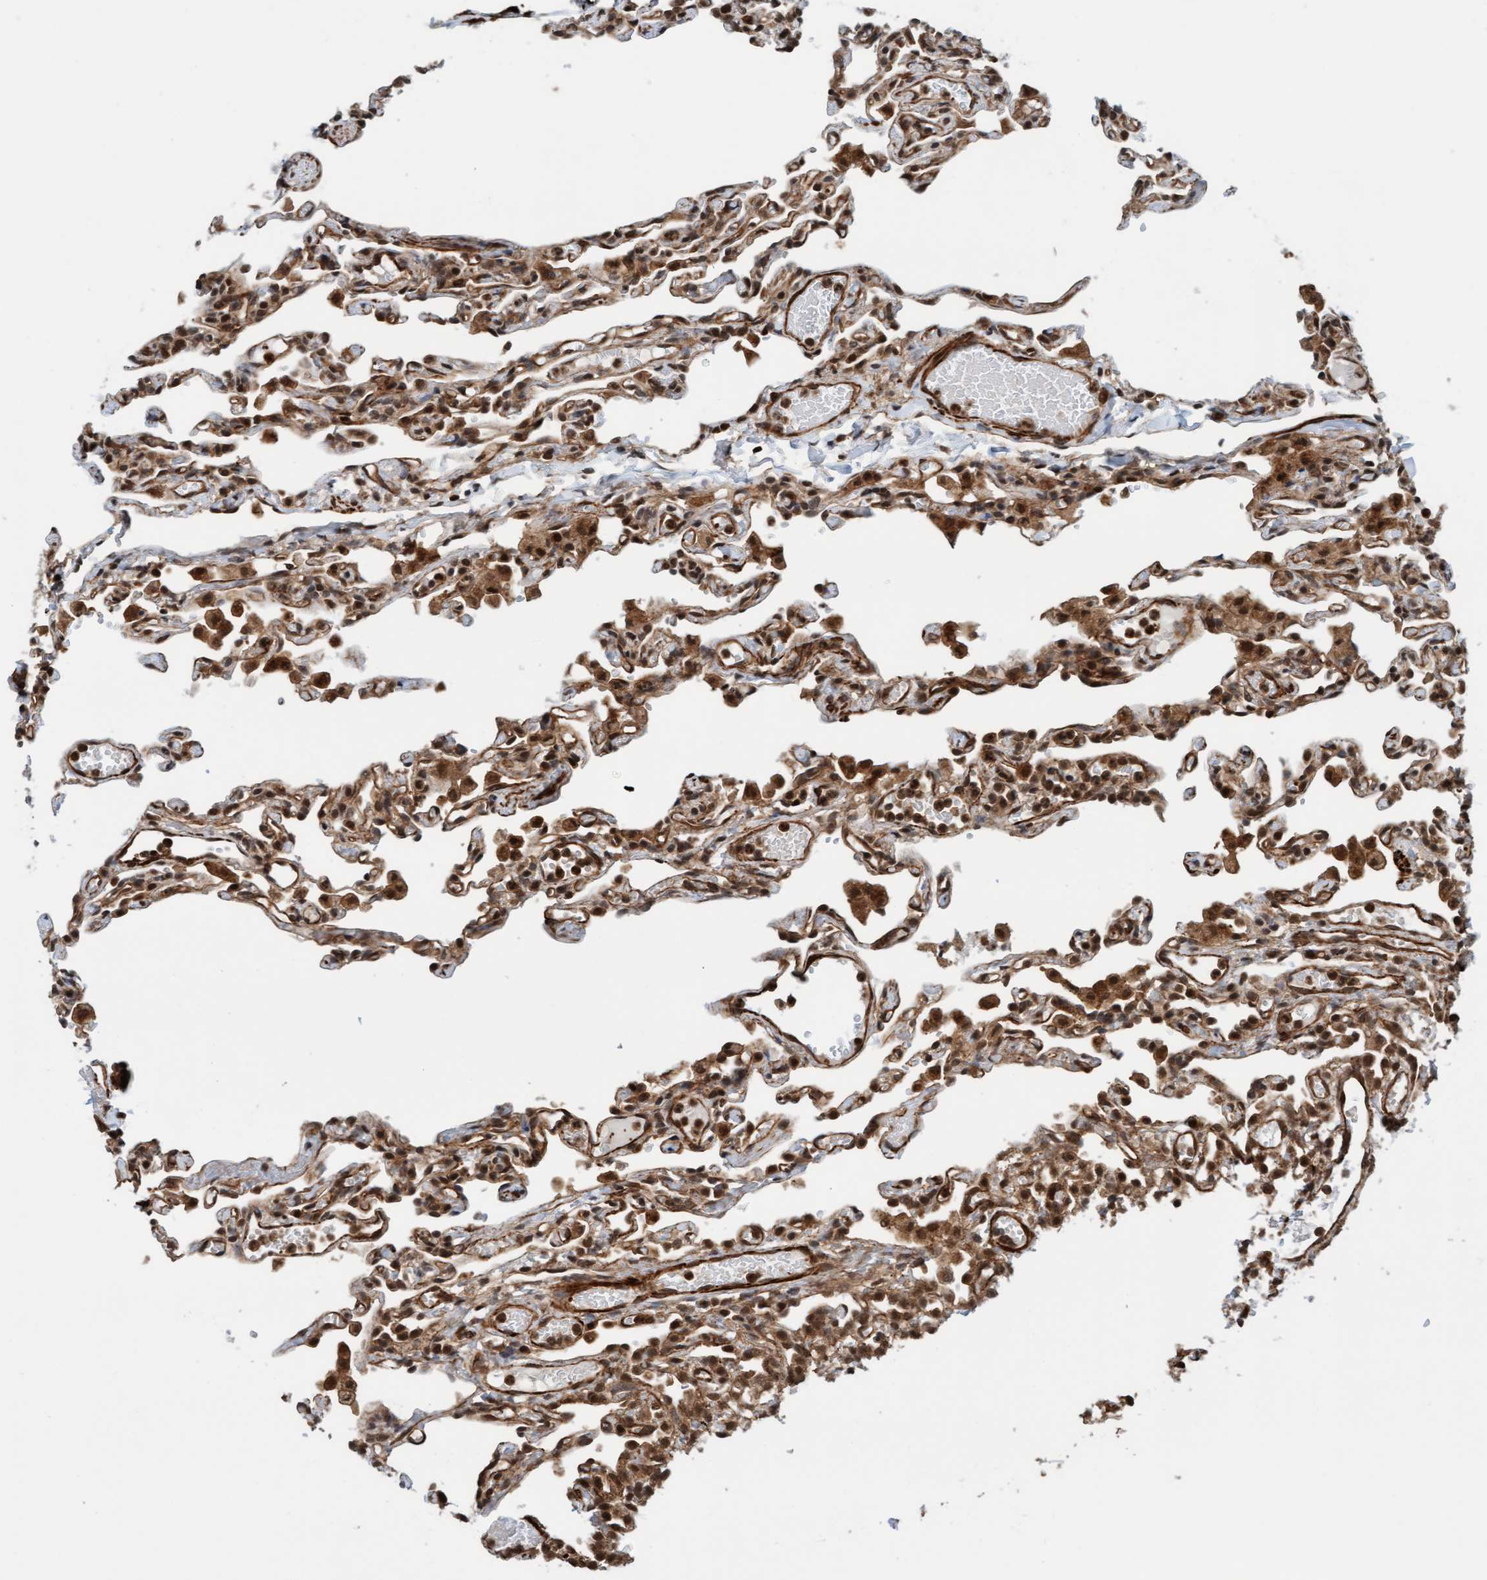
{"staining": {"intensity": "moderate", "quantity": "25%-75%", "location": "cytoplasmic/membranous,nuclear"}, "tissue": "lung", "cell_type": "Alveolar cells", "image_type": "normal", "snomed": [{"axis": "morphology", "description": "Normal tissue, NOS"}, {"axis": "topography", "description": "Lung"}], "caption": "The photomicrograph reveals a brown stain indicating the presence of a protein in the cytoplasmic/membranous,nuclear of alveolar cells in lung.", "gene": "STXBP4", "patient": {"sex": "male", "age": 21}}